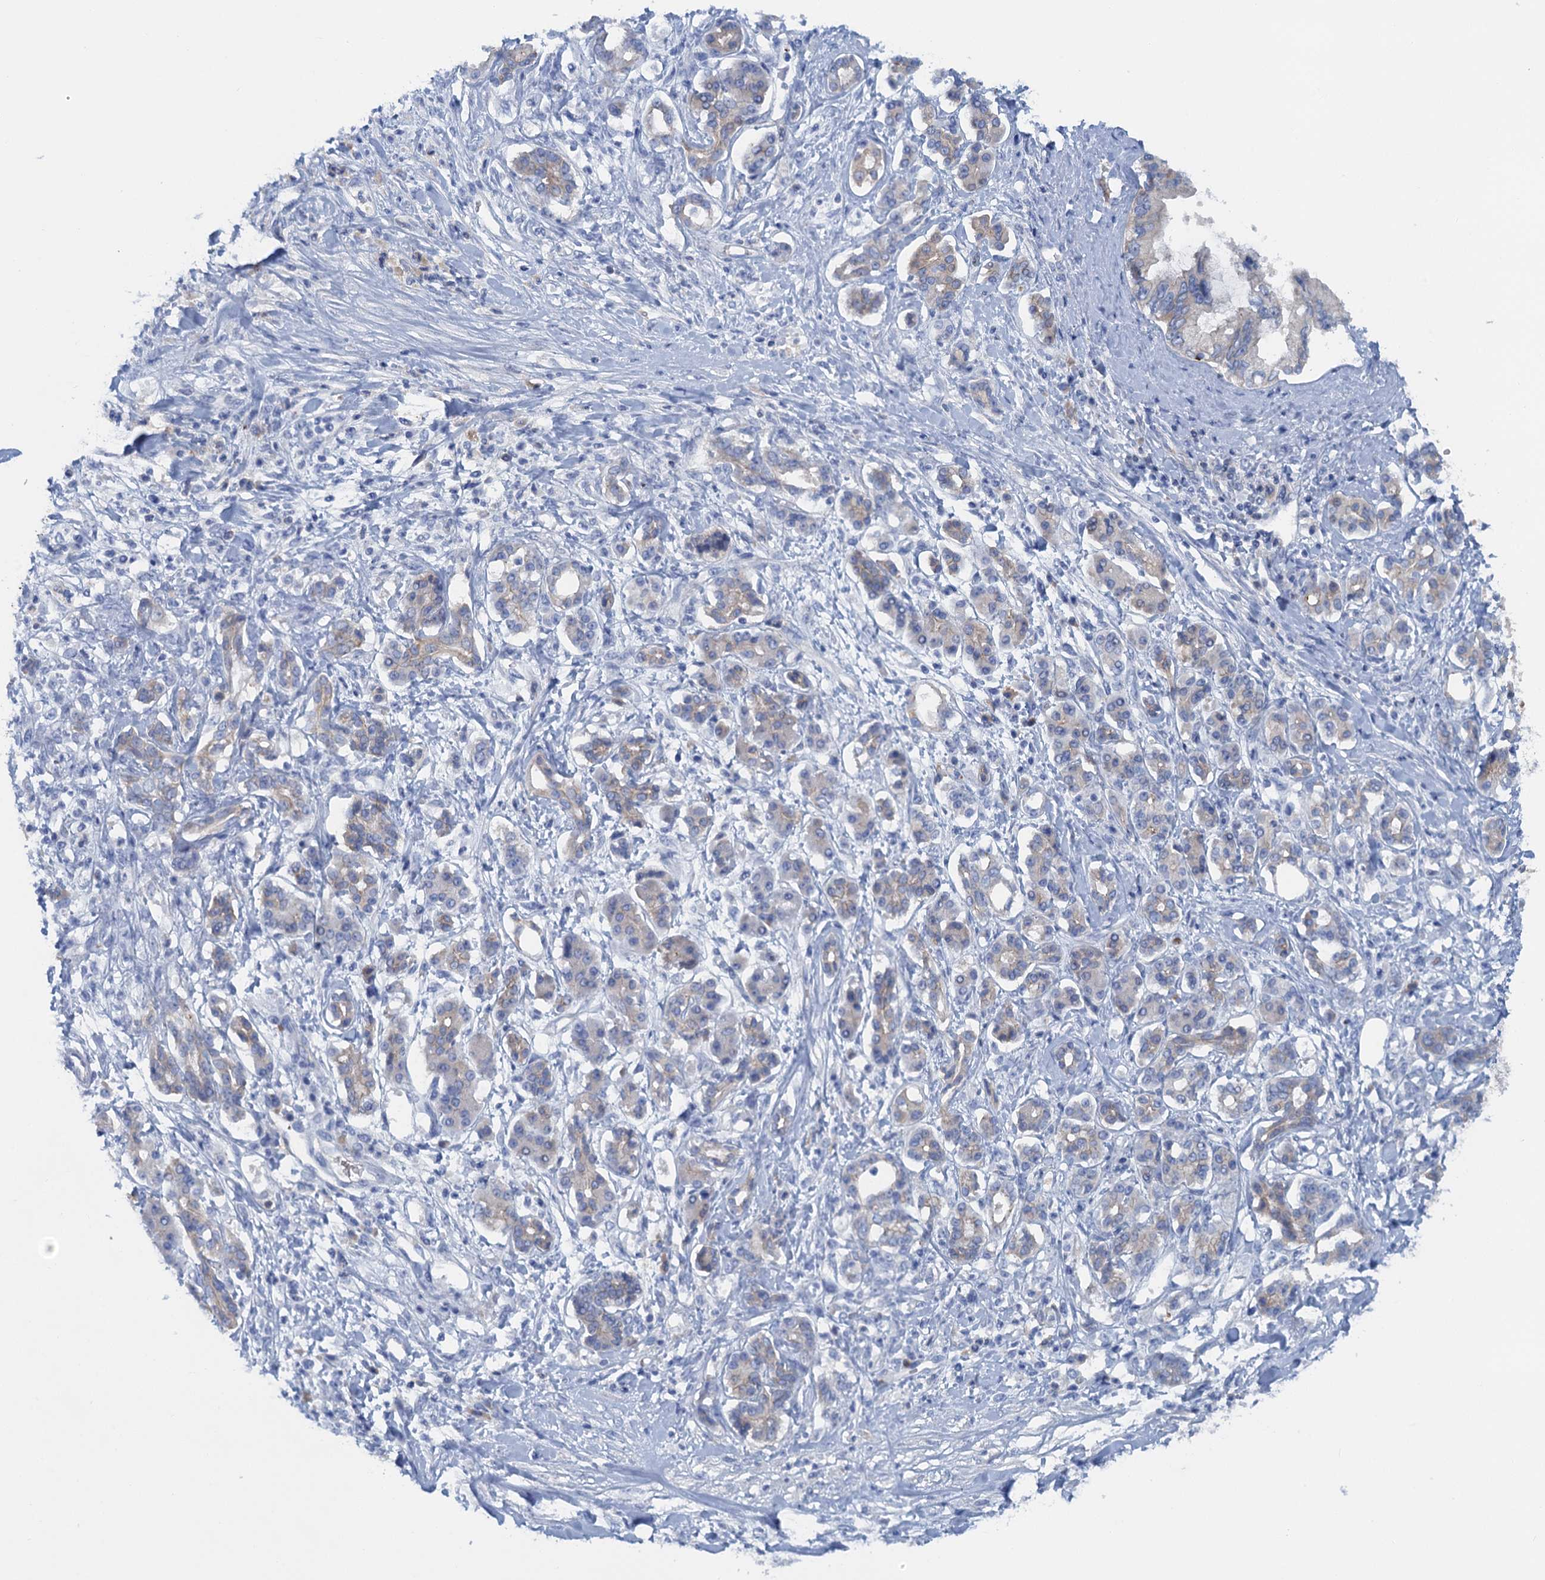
{"staining": {"intensity": "weak", "quantity": "<25%", "location": "cytoplasmic/membranous"}, "tissue": "pancreatic cancer", "cell_type": "Tumor cells", "image_type": "cancer", "snomed": [{"axis": "morphology", "description": "Adenocarcinoma, NOS"}, {"axis": "topography", "description": "Pancreas"}], "caption": "Immunohistochemistry (IHC) image of neoplastic tissue: human pancreatic cancer stained with DAB shows no significant protein expression in tumor cells.", "gene": "MYADML2", "patient": {"sex": "female", "age": 56}}